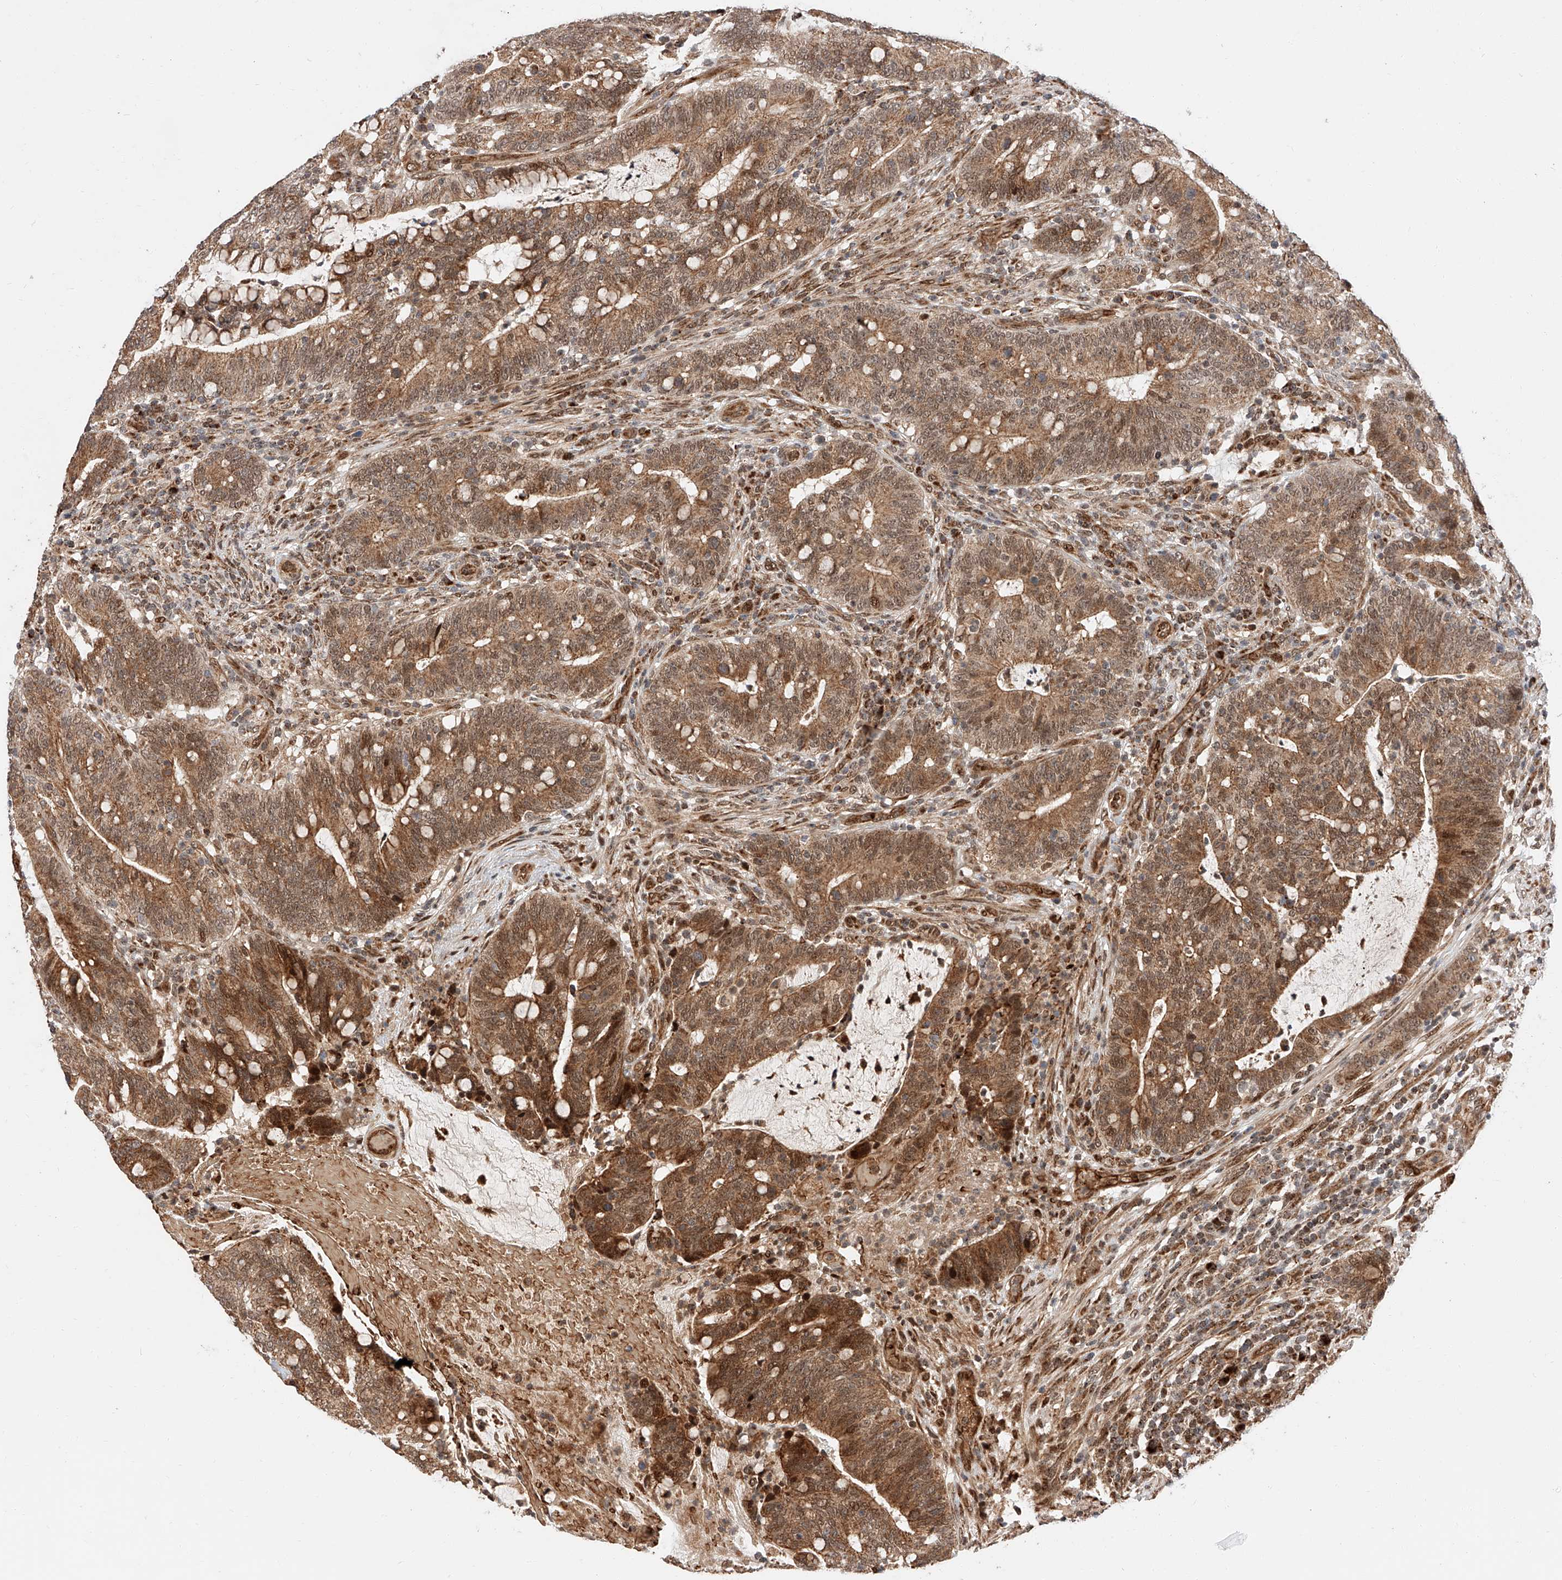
{"staining": {"intensity": "moderate", "quantity": ">75%", "location": "cytoplasmic/membranous,nuclear"}, "tissue": "colorectal cancer", "cell_type": "Tumor cells", "image_type": "cancer", "snomed": [{"axis": "morphology", "description": "Adenocarcinoma, NOS"}, {"axis": "topography", "description": "Colon"}], "caption": "IHC of colorectal adenocarcinoma demonstrates medium levels of moderate cytoplasmic/membranous and nuclear expression in about >75% of tumor cells.", "gene": "THTPA", "patient": {"sex": "female", "age": 66}}